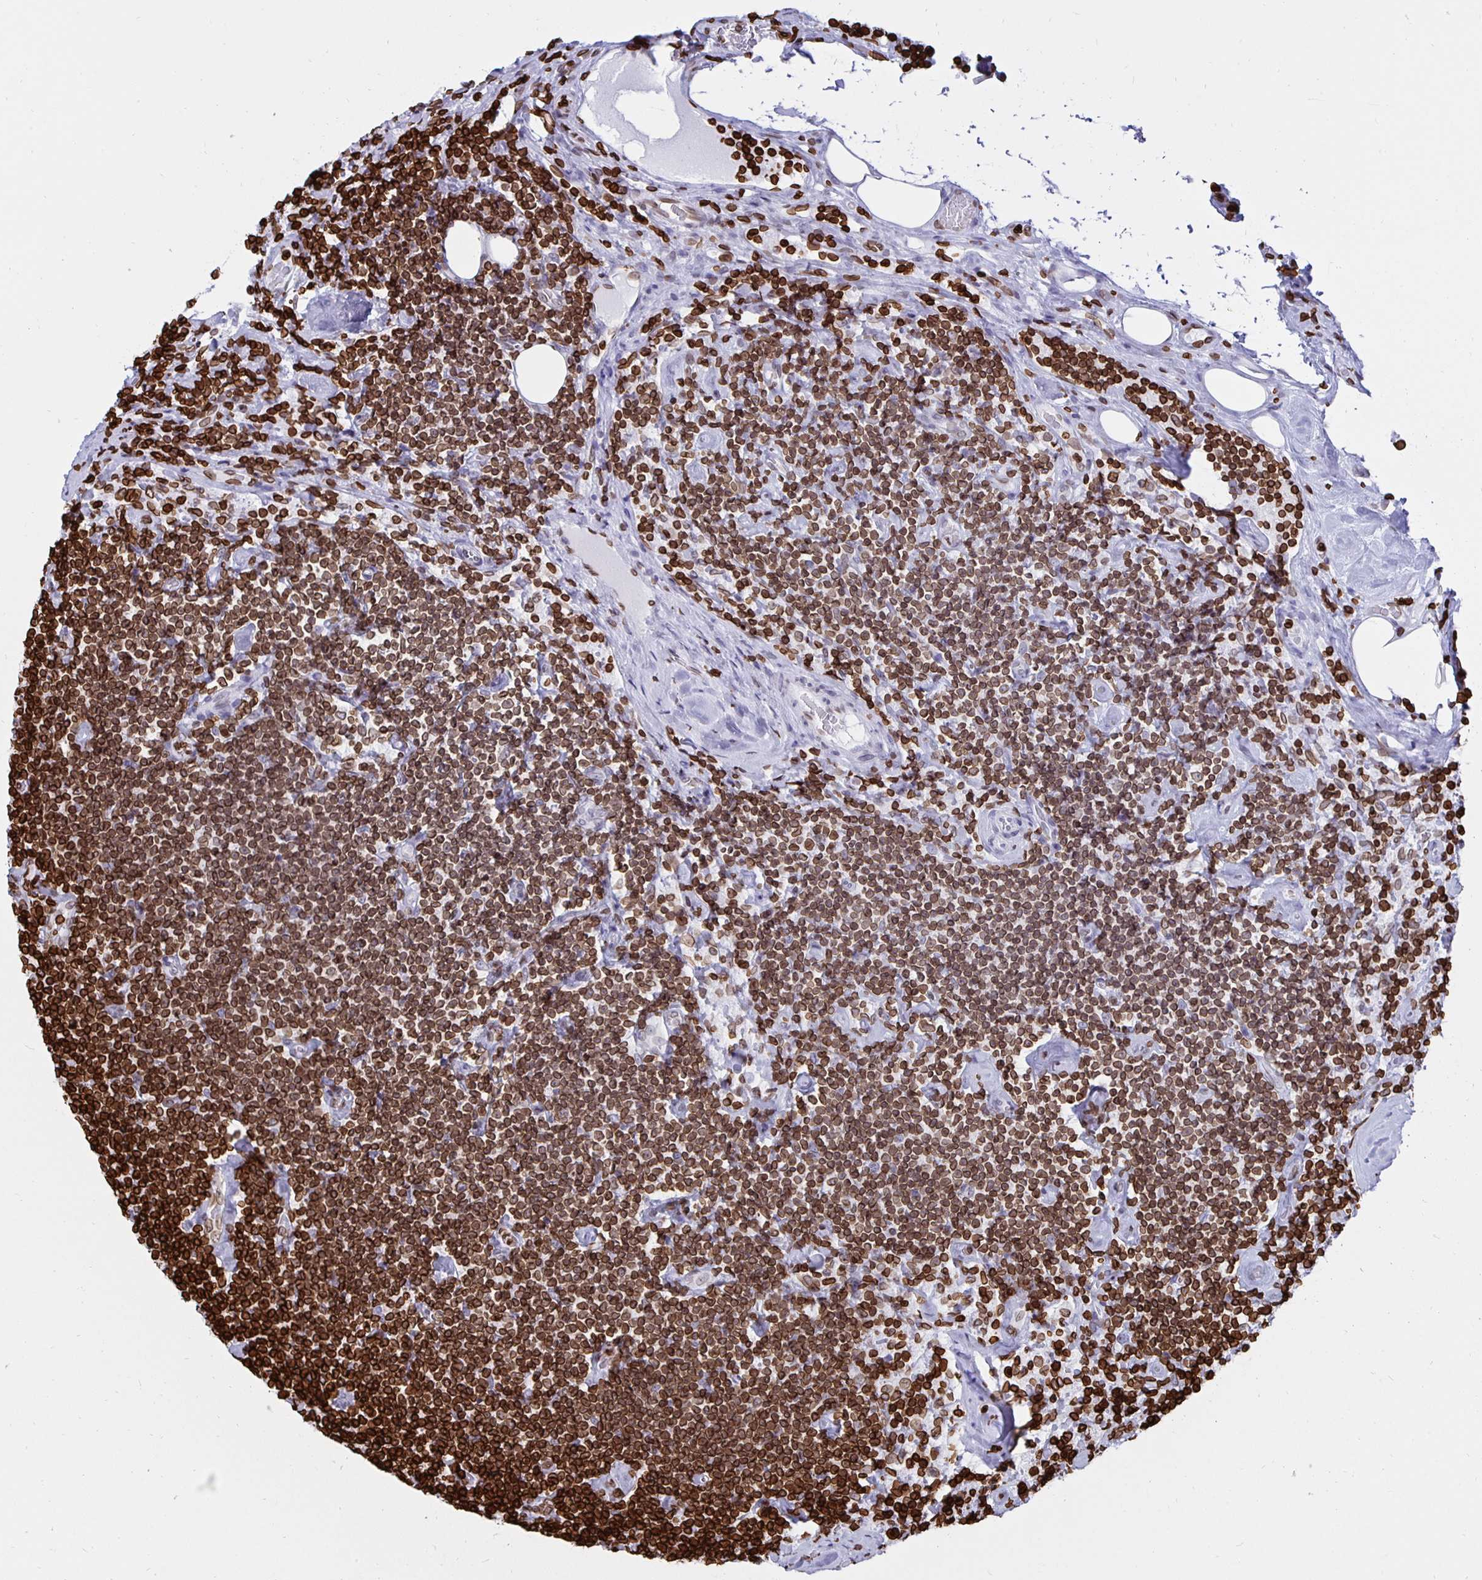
{"staining": {"intensity": "moderate", "quantity": ">75%", "location": "cytoplasmic/membranous,nuclear"}, "tissue": "lymphoma", "cell_type": "Tumor cells", "image_type": "cancer", "snomed": [{"axis": "morphology", "description": "Malignant lymphoma, non-Hodgkin's type, Low grade"}, {"axis": "topography", "description": "Lymph node"}], "caption": "High-power microscopy captured an immunohistochemistry image of lymphoma, revealing moderate cytoplasmic/membranous and nuclear staining in approximately >75% of tumor cells.", "gene": "LMNB1", "patient": {"sex": "male", "age": 81}}